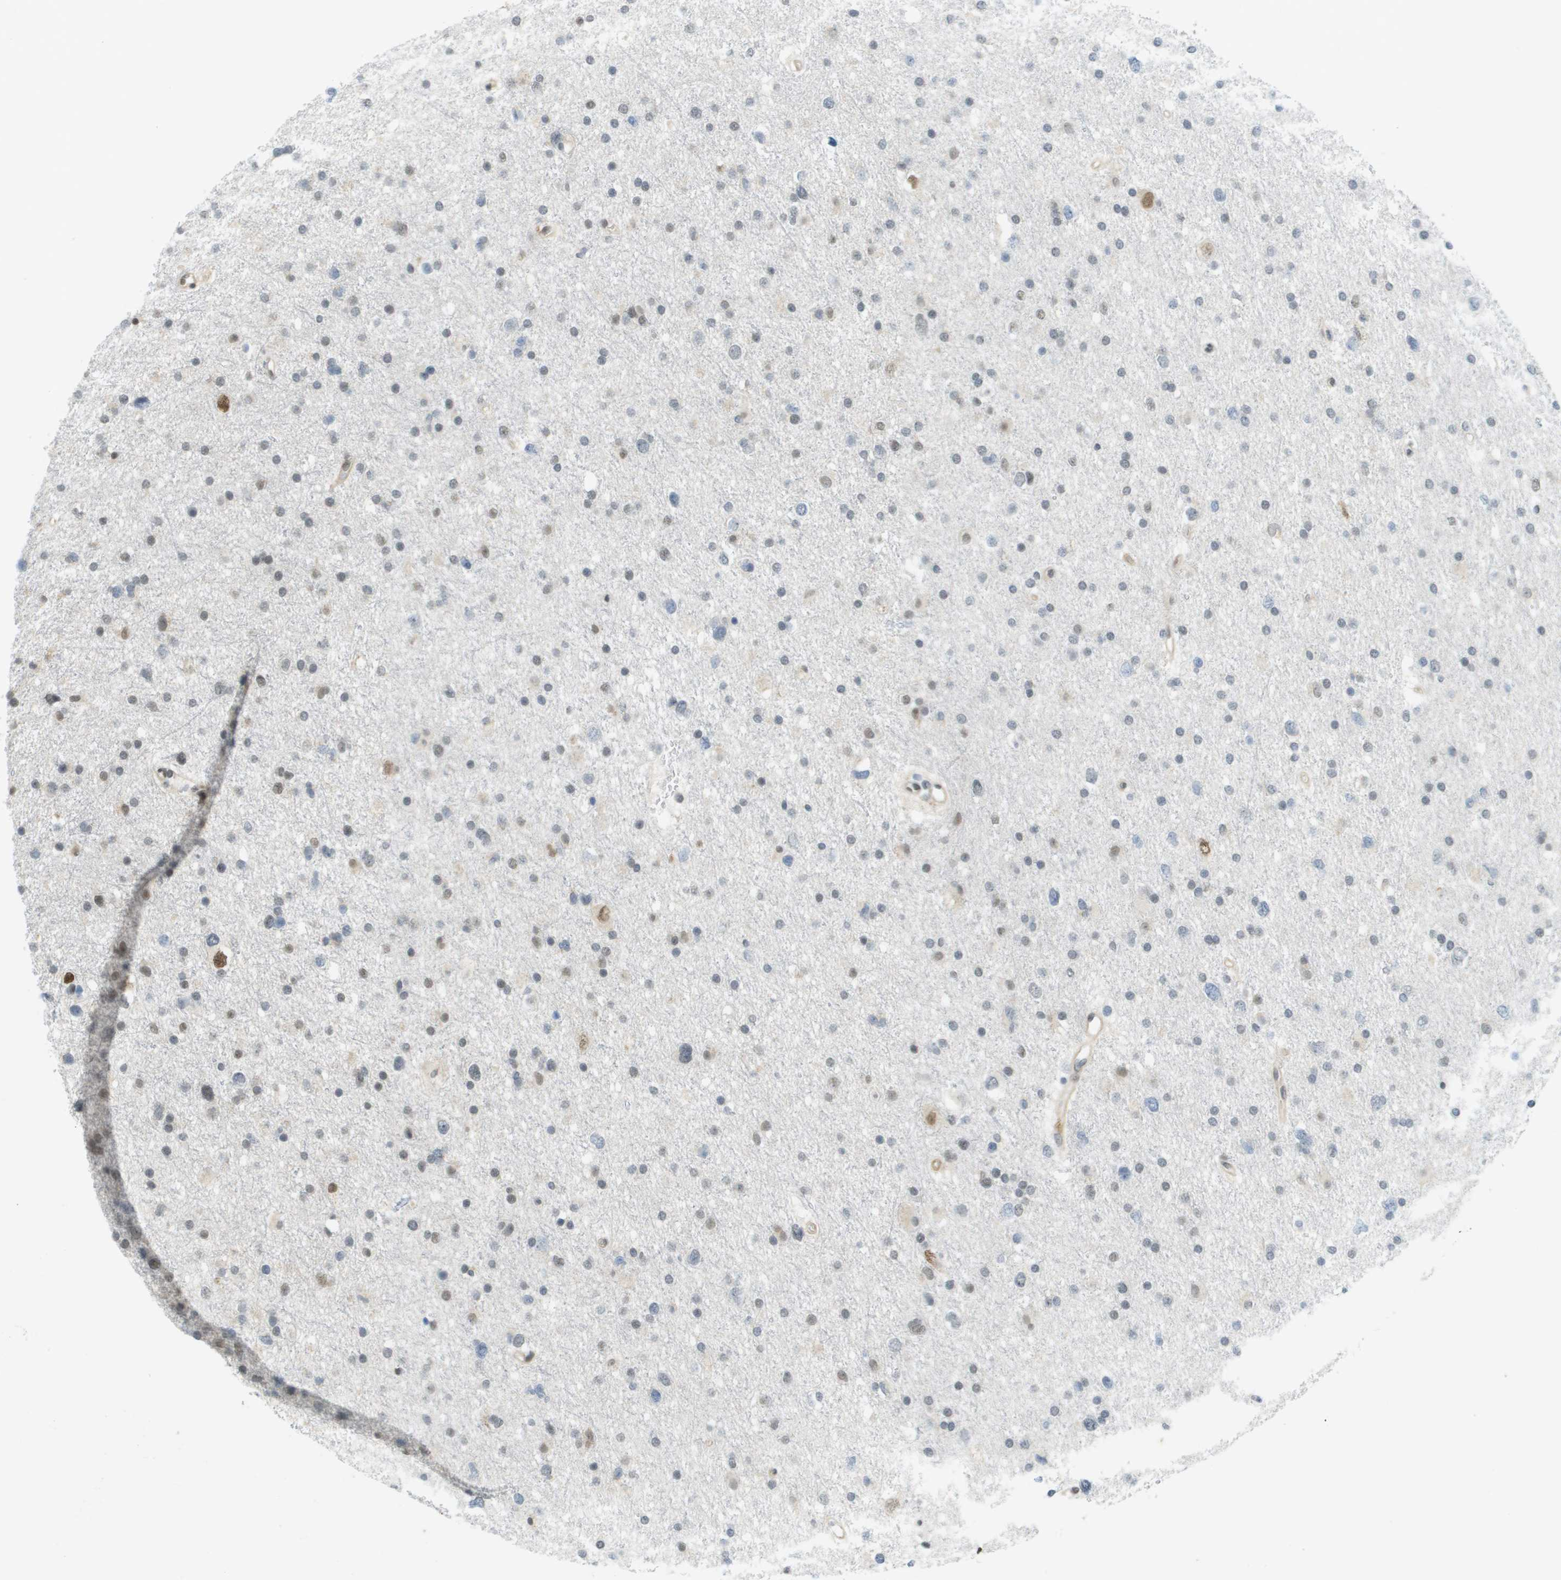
{"staining": {"intensity": "weak", "quantity": "25%-75%", "location": "nuclear"}, "tissue": "glioma", "cell_type": "Tumor cells", "image_type": "cancer", "snomed": [{"axis": "morphology", "description": "Glioma, malignant, Low grade"}, {"axis": "topography", "description": "Brain"}], "caption": "A high-resolution micrograph shows IHC staining of glioma, which reveals weak nuclear expression in about 25%-75% of tumor cells. (Stains: DAB (3,3'-diaminobenzidine) in brown, nuclei in blue, Microscopy: brightfield microscopy at high magnification).", "gene": "ARID1B", "patient": {"sex": "female", "age": 37}}